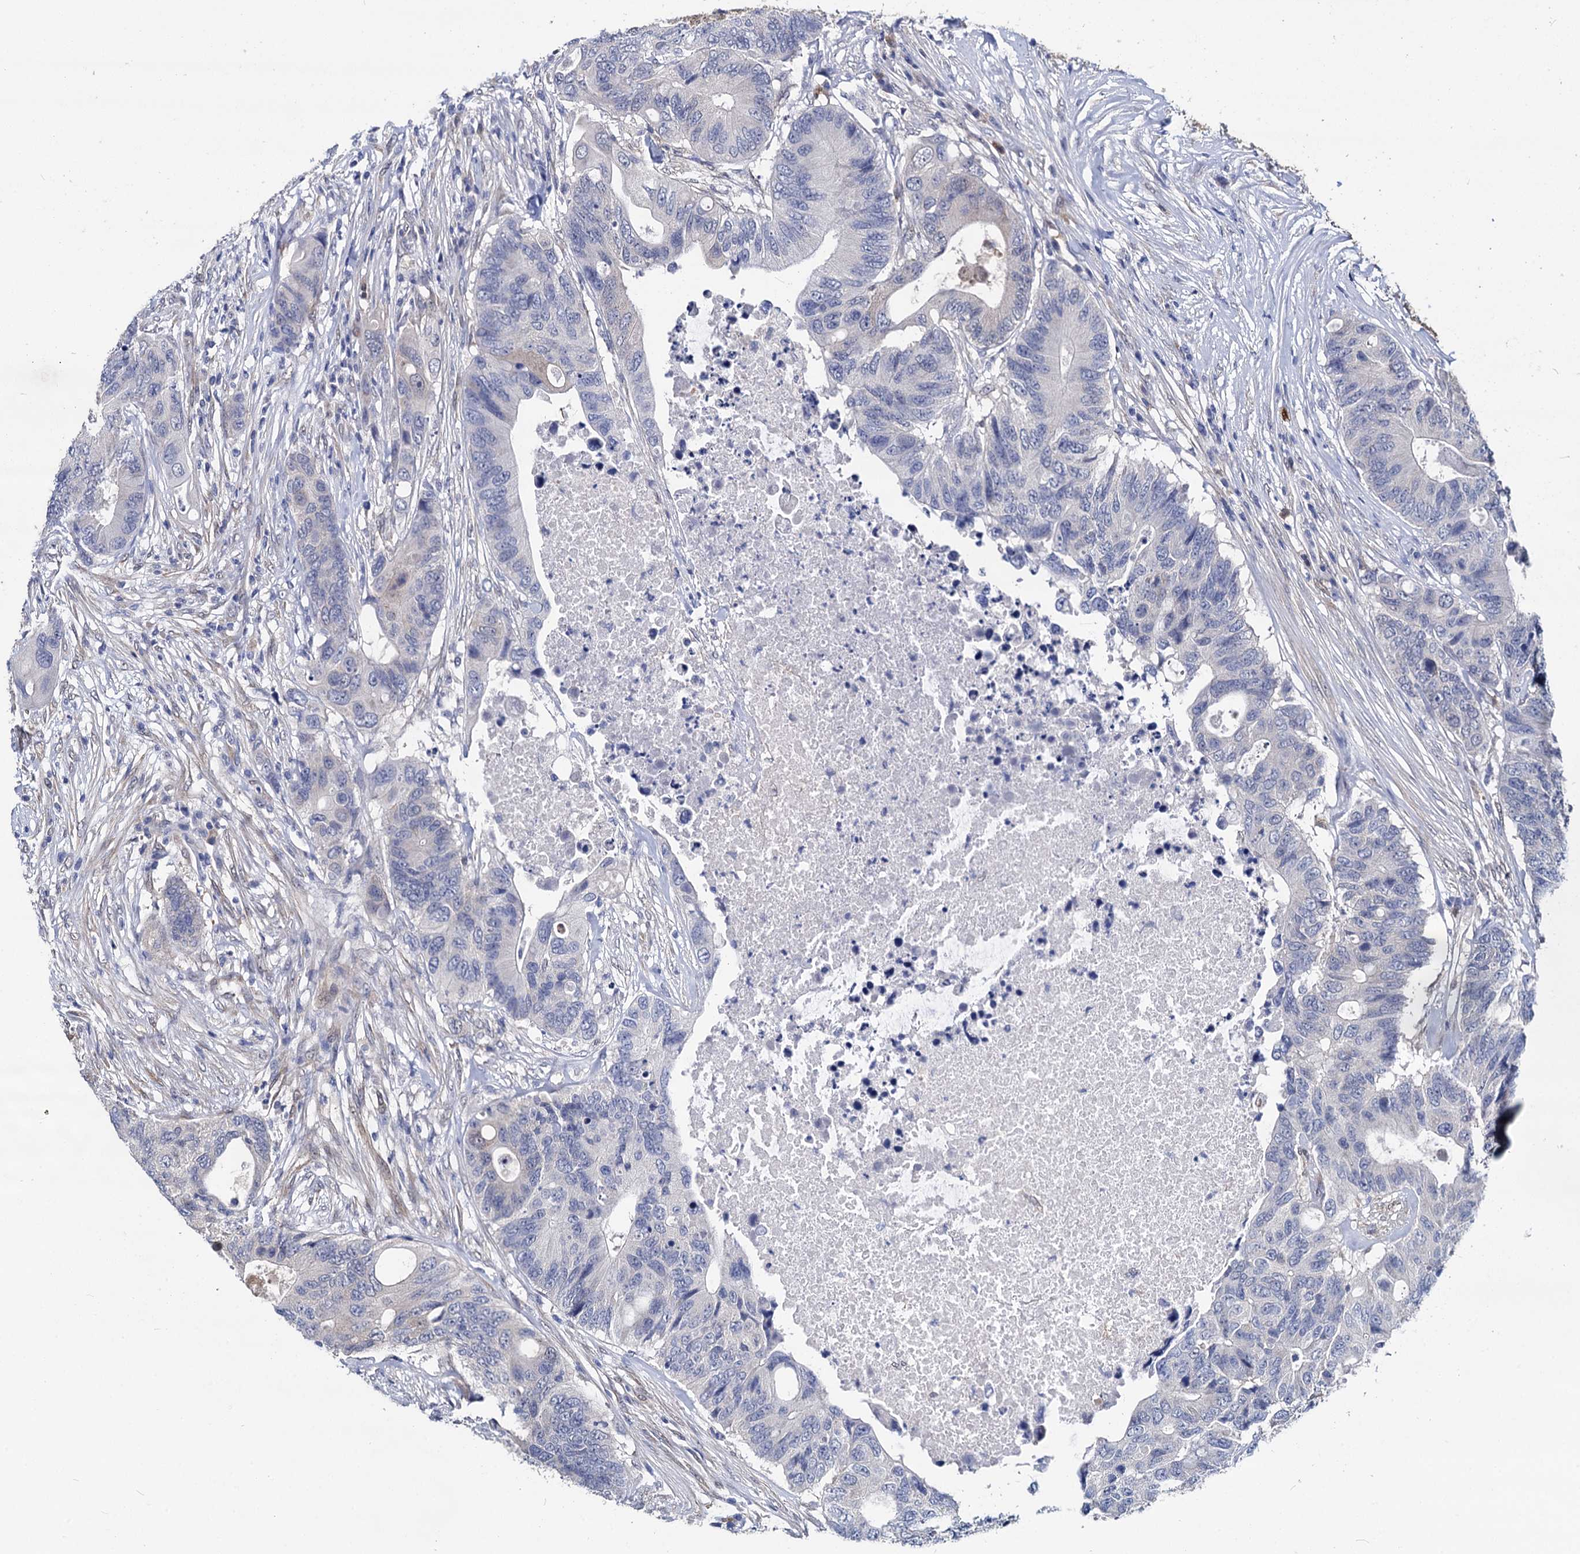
{"staining": {"intensity": "negative", "quantity": "none", "location": "none"}, "tissue": "colorectal cancer", "cell_type": "Tumor cells", "image_type": "cancer", "snomed": [{"axis": "morphology", "description": "Adenocarcinoma, NOS"}, {"axis": "topography", "description": "Colon"}], "caption": "IHC photomicrograph of colorectal cancer (adenocarcinoma) stained for a protein (brown), which exhibits no expression in tumor cells.", "gene": "GSTM3", "patient": {"sex": "male", "age": 71}}